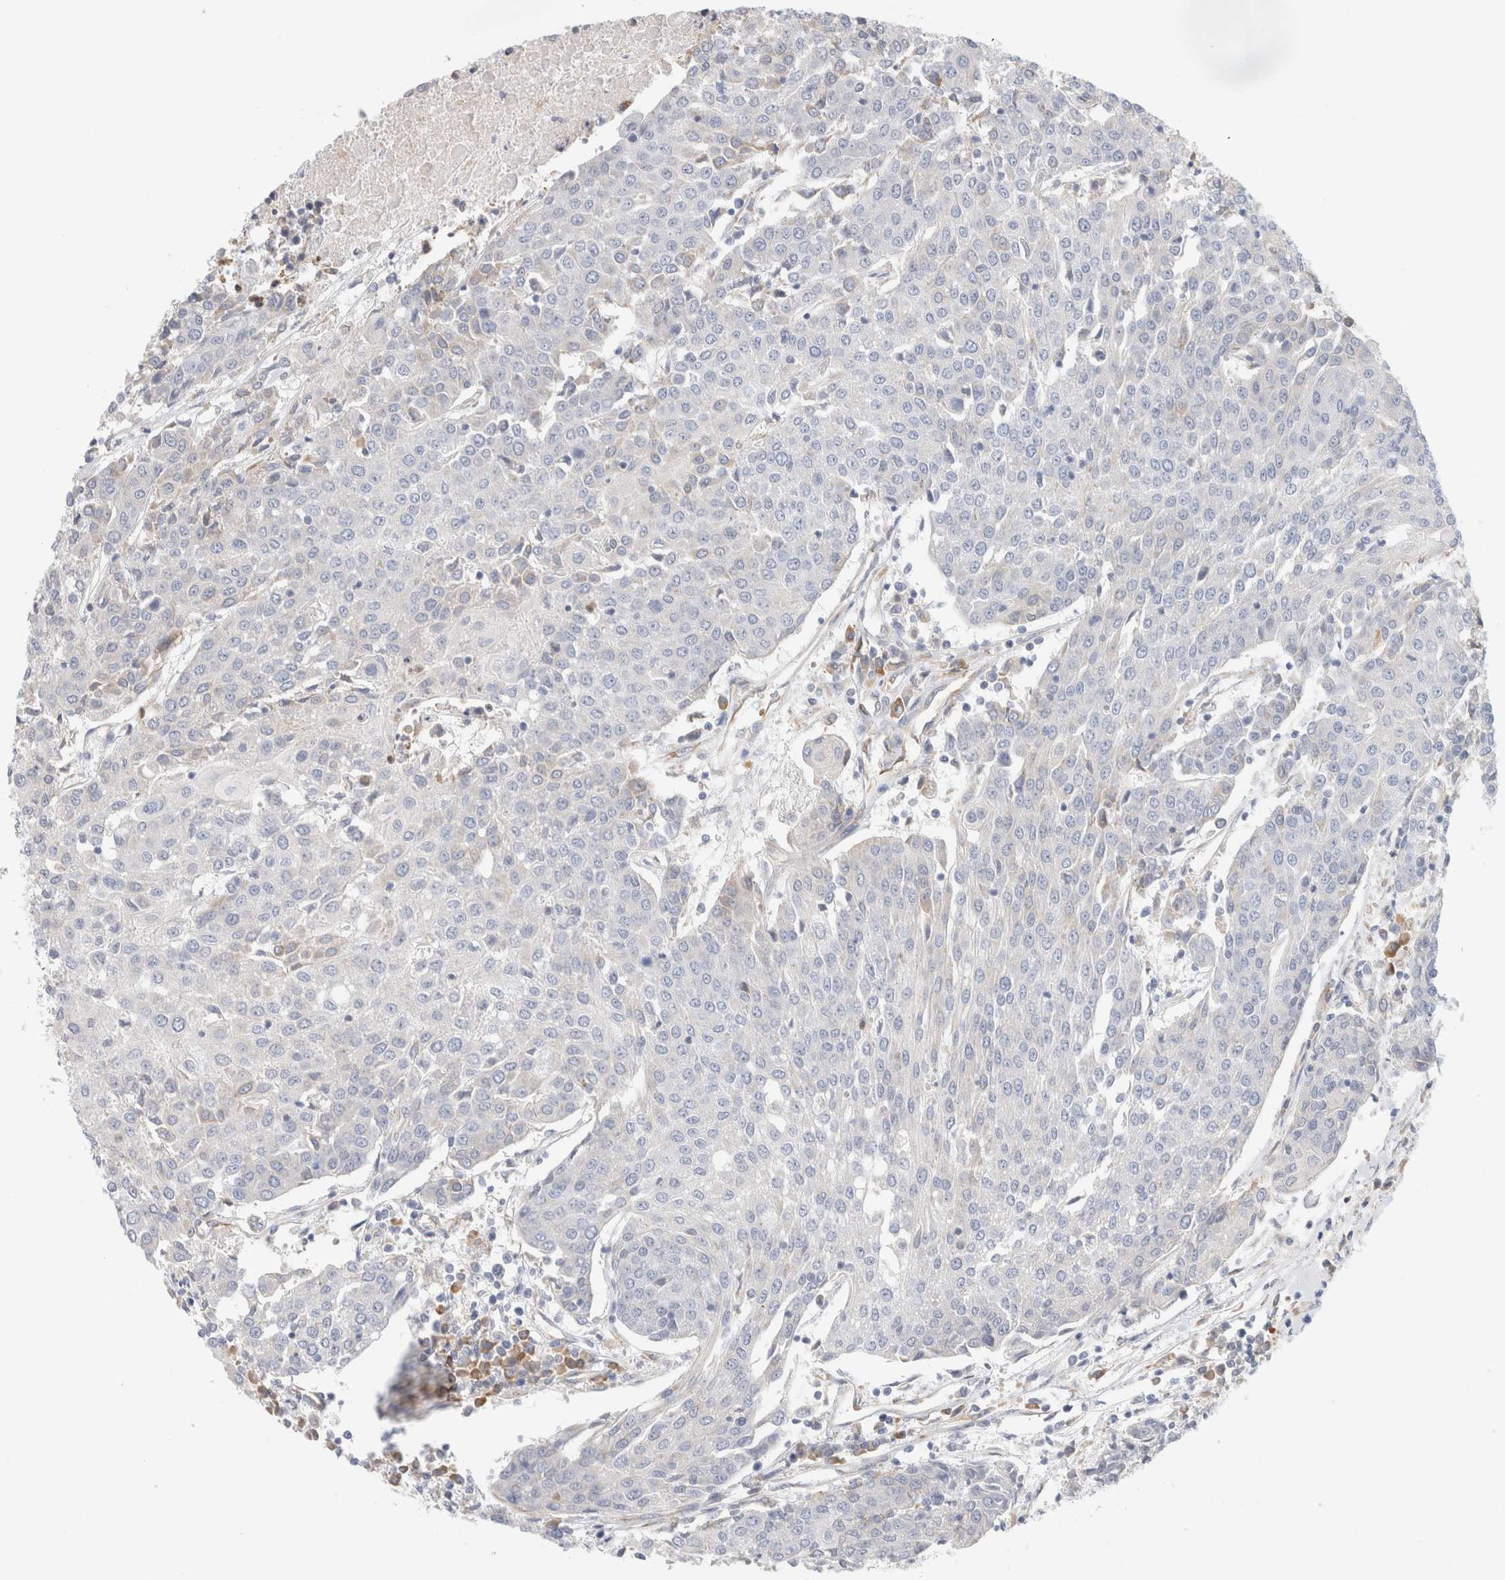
{"staining": {"intensity": "negative", "quantity": "none", "location": "none"}, "tissue": "urothelial cancer", "cell_type": "Tumor cells", "image_type": "cancer", "snomed": [{"axis": "morphology", "description": "Urothelial carcinoma, High grade"}, {"axis": "topography", "description": "Urinary bladder"}], "caption": "Urothelial cancer was stained to show a protein in brown. There is no significant positivity in tumor cells.", "gene": "CSK", "patient": {"sex": "female", "age": 85}}